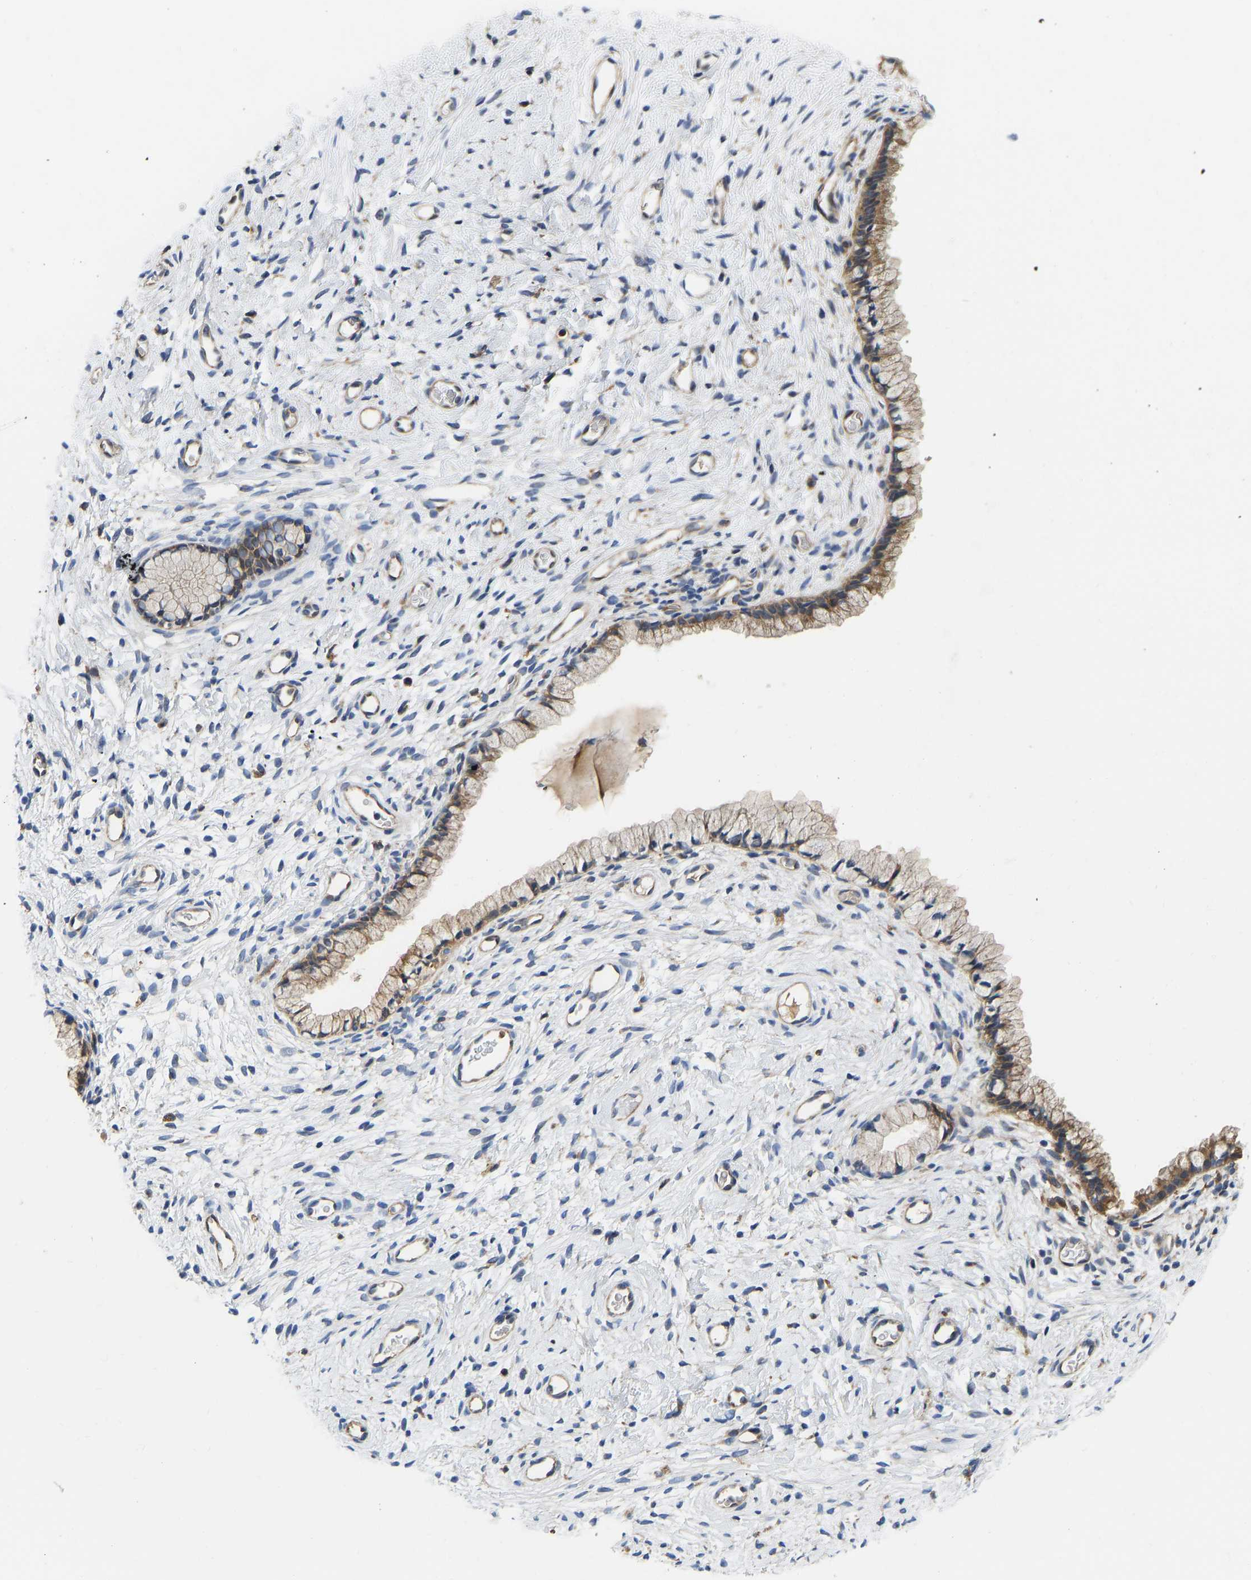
{"staining": {"intensity": "moderate", "quantity": ">75%", "location": "cytoplasmic/membranous"}, "tissue": "cervix", "cell_type": "Glandular cells", "image_type": "normal", "snomed": [{"axis": "morphology", "description": "Normal tissue, NOS"}, {"axis": "topography", "description": "Cervix"}], "caption": "An IHC micrograph of unremarkable tissue is shown. Protein staining in brown shows moderate cytoplasmic/membranous positivity in cervix within glandular cells.", "gene": "FLNB", "patient": {"sex": "female", "age": 72}}